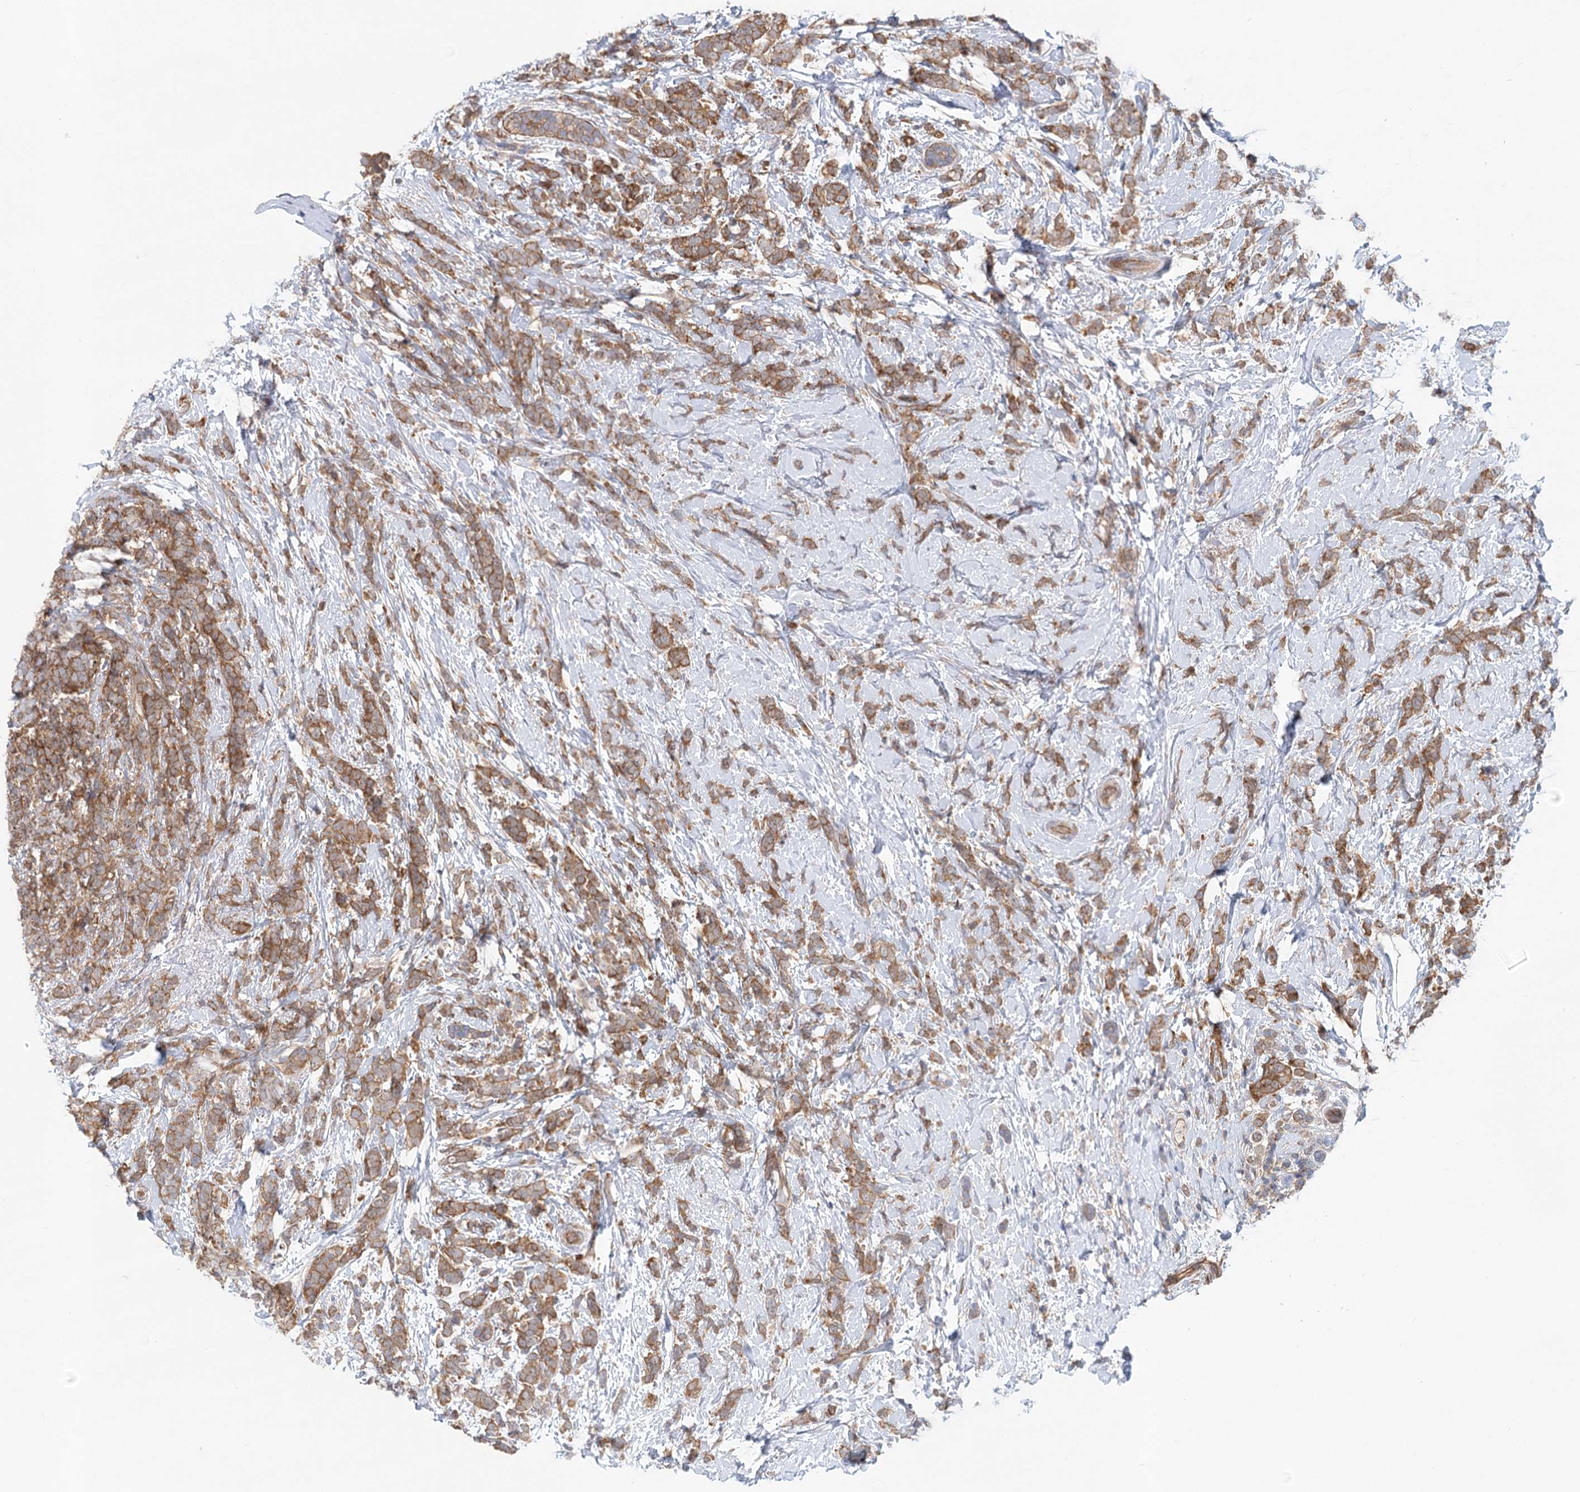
{"staining": {"intensity": "moderate", "quantity": ">75%", "location": "cytoplasmic/membranous"}, "tissue": "breast cancer", "cell_type": "Tumor cells", "image_type": "cancer", "snomed": [{"axis": "morphology", "description": "Lobular carcinoma"}, {"axis": "topography", "description": "Breast"}], "caption": "This photomicrograph reveals immunohistochemistry staining of breast lobular carcinoma, with medium moderate cytoplasmic/membranous staining in approximately >75% of tumor cells.", "gene": "UMPS", "patient": {"sex": "female", "age": 58}}